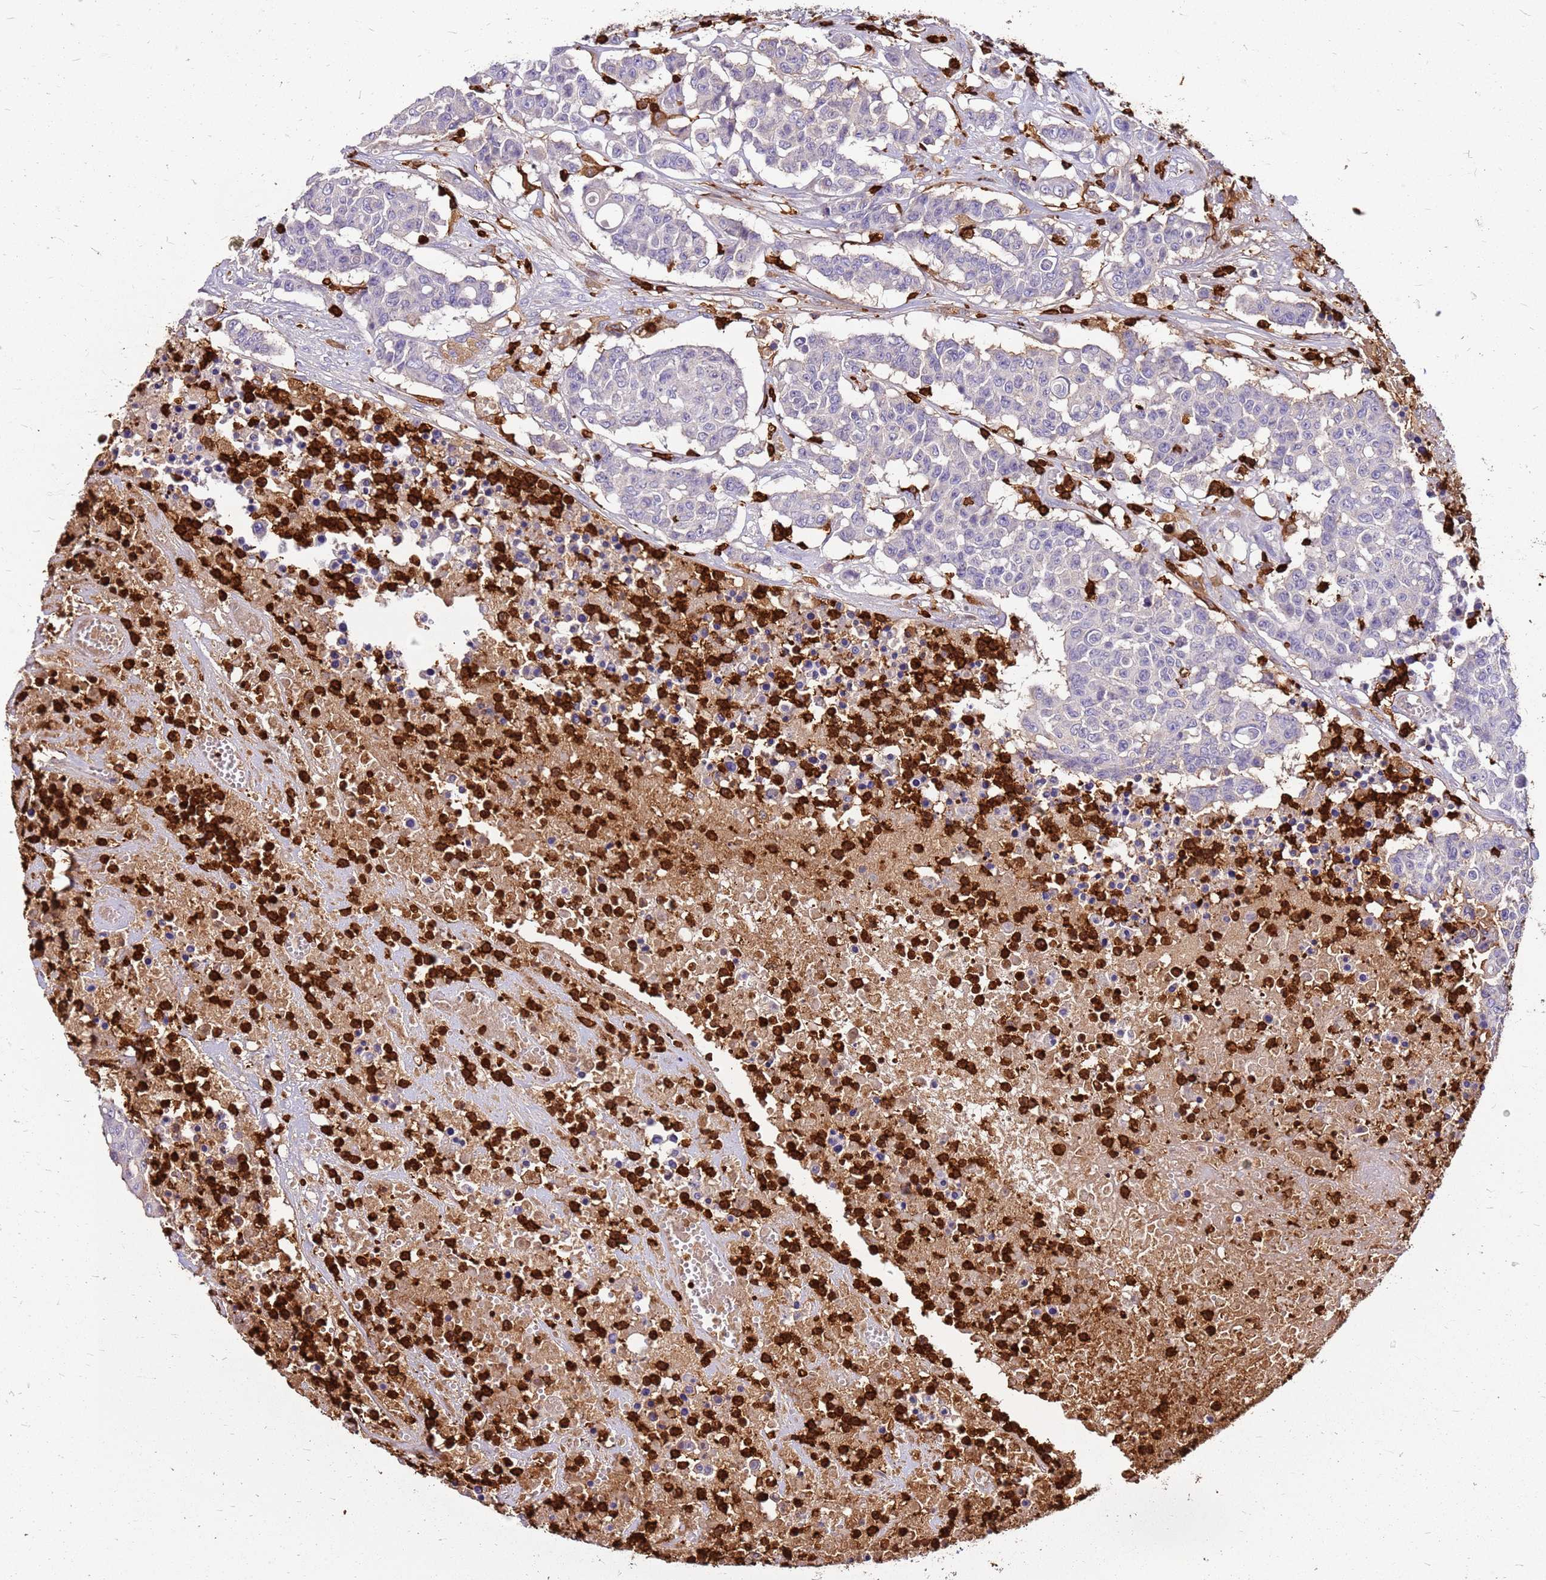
{"staining": {"intensity": "negative", "quantity": "none", "location": "none"}, "tissue": "colorectal cancer", "cell_type": "Tumor cells", "image_type": "cancer", "snomed": [{"axis": "morphology", "description": "Adenocarcinoma, NOS"}, {"axis": "topography", "description": "Colon"}], "caption": "High magnification brightfield microscopy of adenocarcinoma (colorectal) stained with DAB (brown) and counterstained with hematoxylin (blue): tumor cells show no significant staining.", "gene": "CORO1A", "patient": {"sex": "male", "age": 51}}